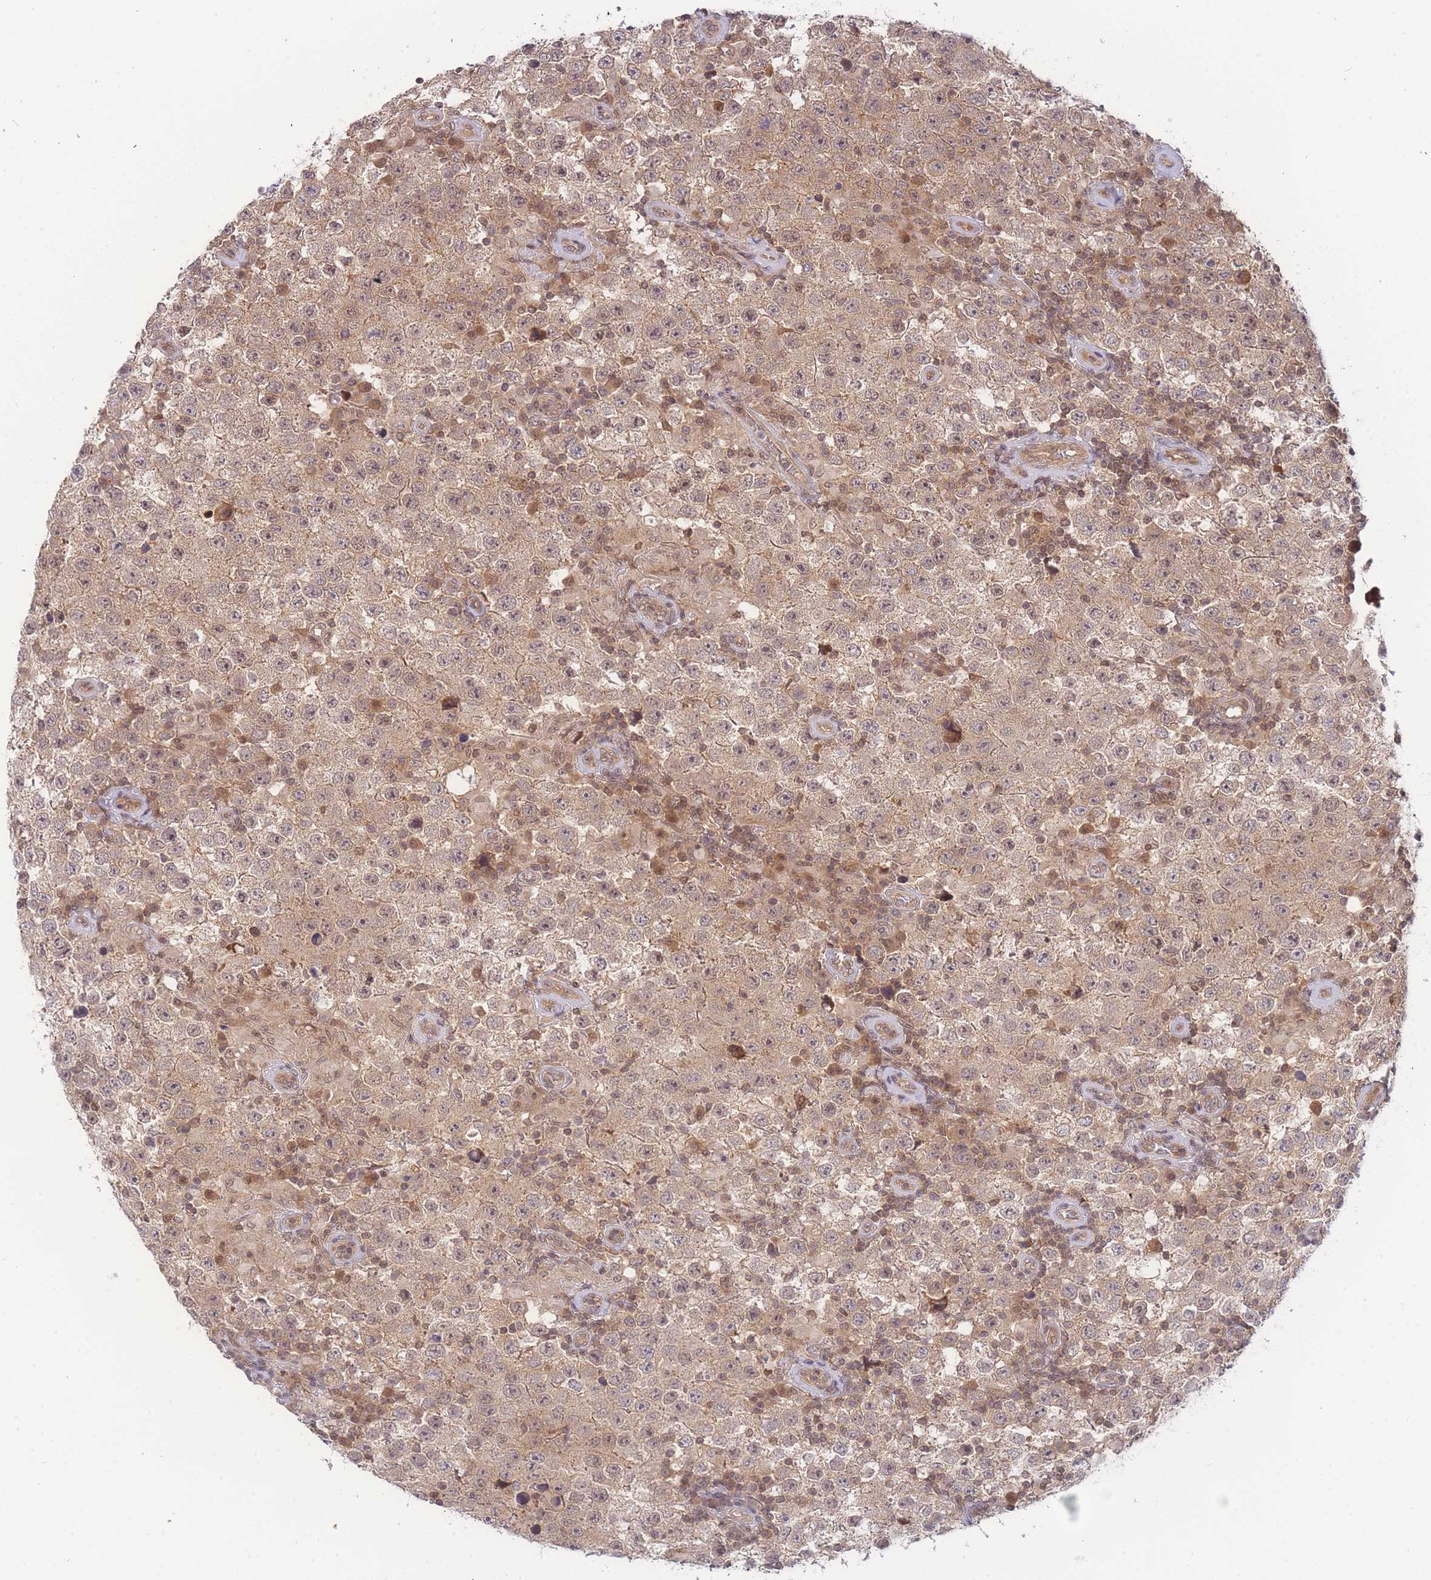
{"staining": {"intensity": "weak", "quantity": ">75%", "location": "cytoplasmic/membranous"}, "tissue": "testis cancer", "cell_type": "Tumor cells", "image_type": "cancer", "snomed": [{"axis": "morphology", "description": "Normal tissue, NOS"}, {"axis": "morphology", "description": "Urothelial carcinoma, High grade"}, {"axis": "morphology", "description": "Seminoma, NOS"}, {"axis": "morphology", "description": "Carcinoma, Embryonal, NOS"}, {"axis": "topography", "description": "Urinary bladder"}, {"axis": "topography", "description": "Testis"}], "caption": "The immunohistochemical stain highlights weak cytoplasmic/membranous staining in tumor cells of testis cancer tissue. Nuclei are stained in blue.", "gene": "KIAA1191", "patient": {"sex": "male", "age": 41}}